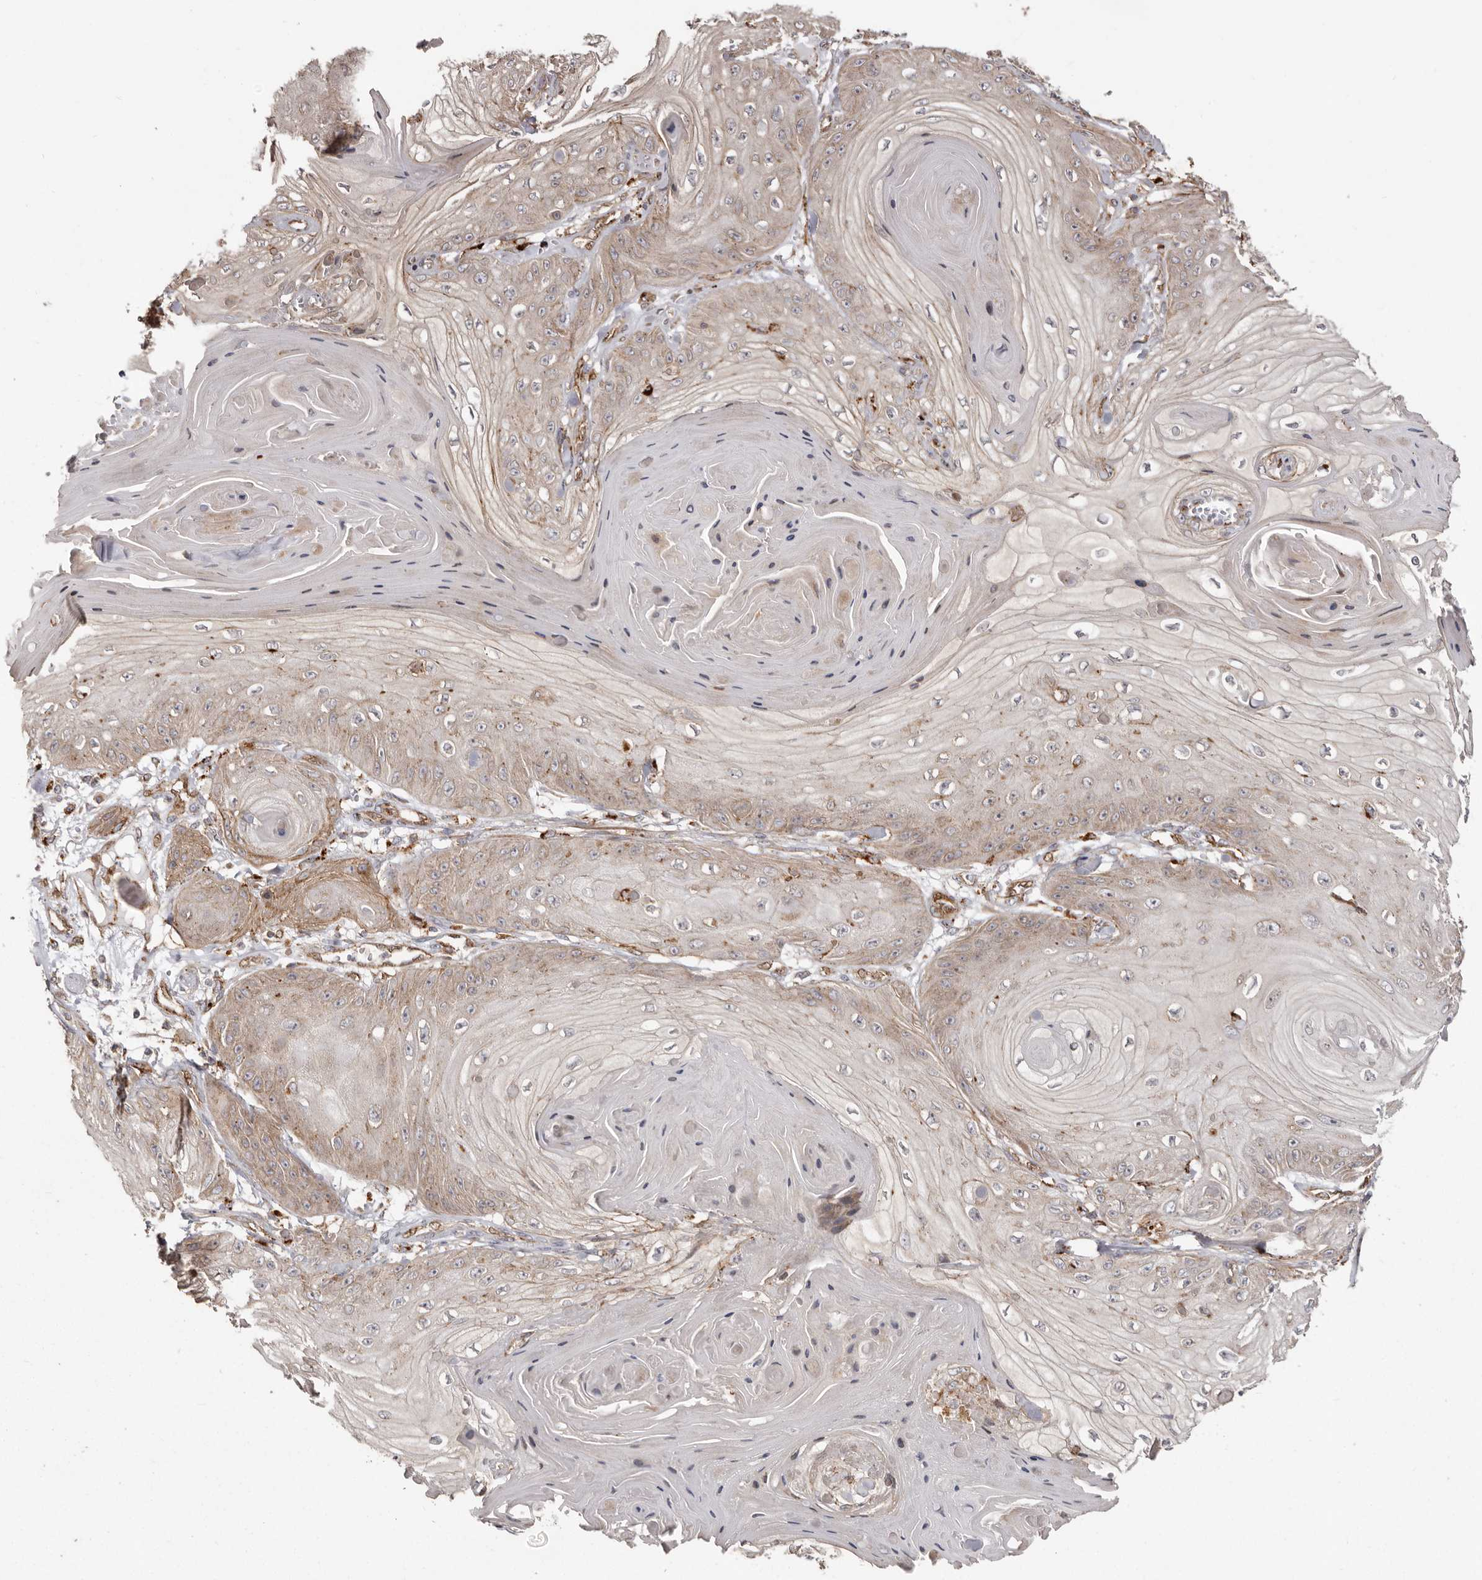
{"staining": {"intensity": "weak", "quantity": "25%-75%", "location": "cytoplasmic/membranous"}, "tissue": "skin cancer", "cell_type": "Tumor cells", "image_type": "cancer", "snomed": [{"axis": "morphology", "description": "Squamous cell carcinoma, NOS"}, {"axis": "topography", "description": "Skin"}], "caption": "A micrograph showing weak cytoplasmic/membranous positivity in about 25%-75% of tumor cells in skin cancer (squamous cell carcinoma), as visualized by brown immunohistochemical staining.", "gene": "NUP43", "patient": {"sex": "male", "age": 74}}